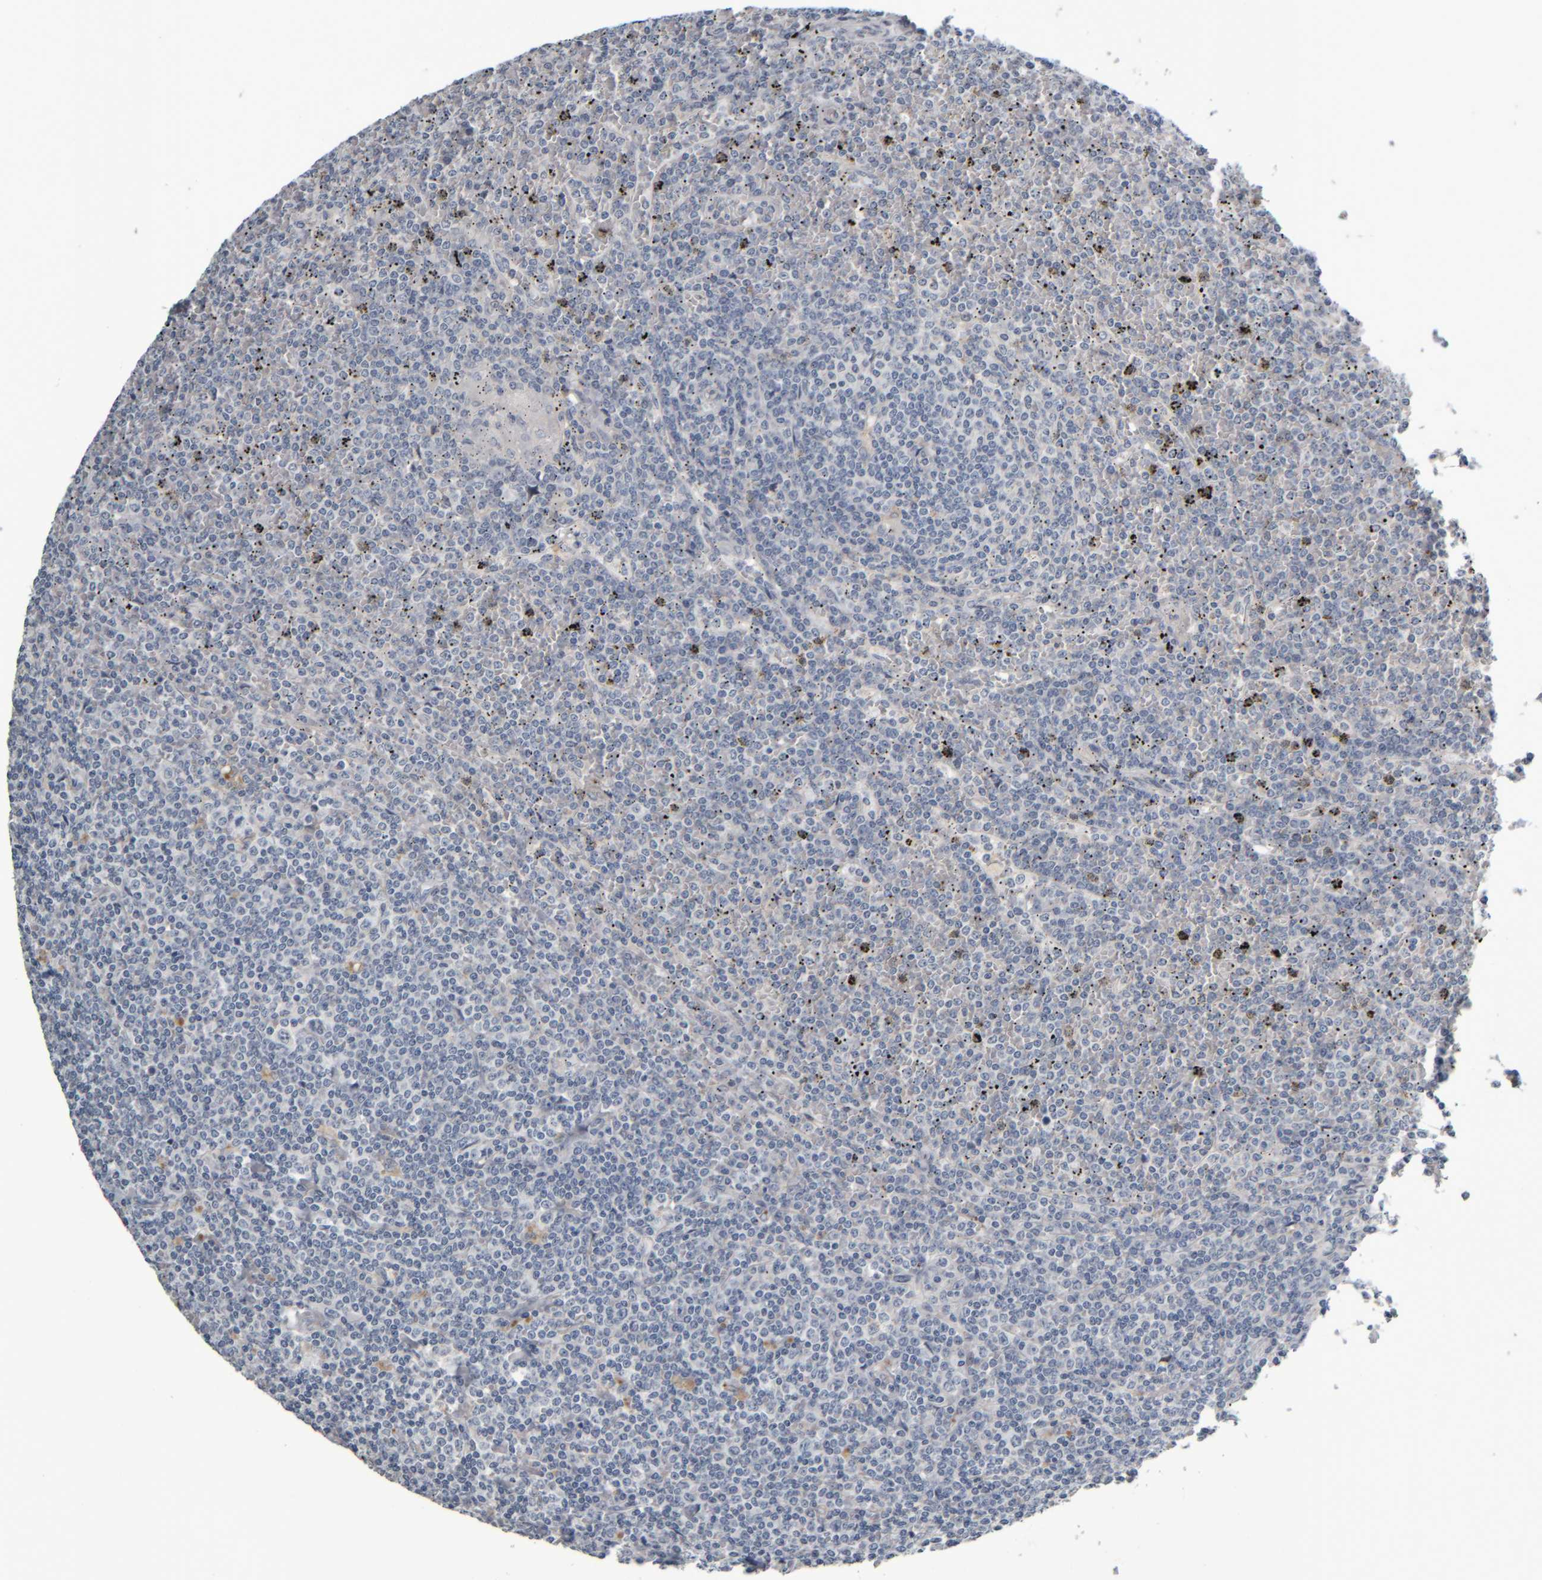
{"staining": {"intensity": "negative", "quantity": "none", "location": "none"}, "tissue": "lymphoma", "cell_type": "Tumor cells", "image_type": "cancer", "snomed": [{"axis": "morphology", "description": "Malignant lymphoma, non-Hodgkin's type, Low grade"}, {"axis": "topography", "description": "Spleen"}], "caption": "The immunohistochemistry (IHC) photomicrograph has no significant expression in tumor cells of lymphoma tissue.", "gene": "COL14A1", "patient": {"sex": "female", "age": 19}}